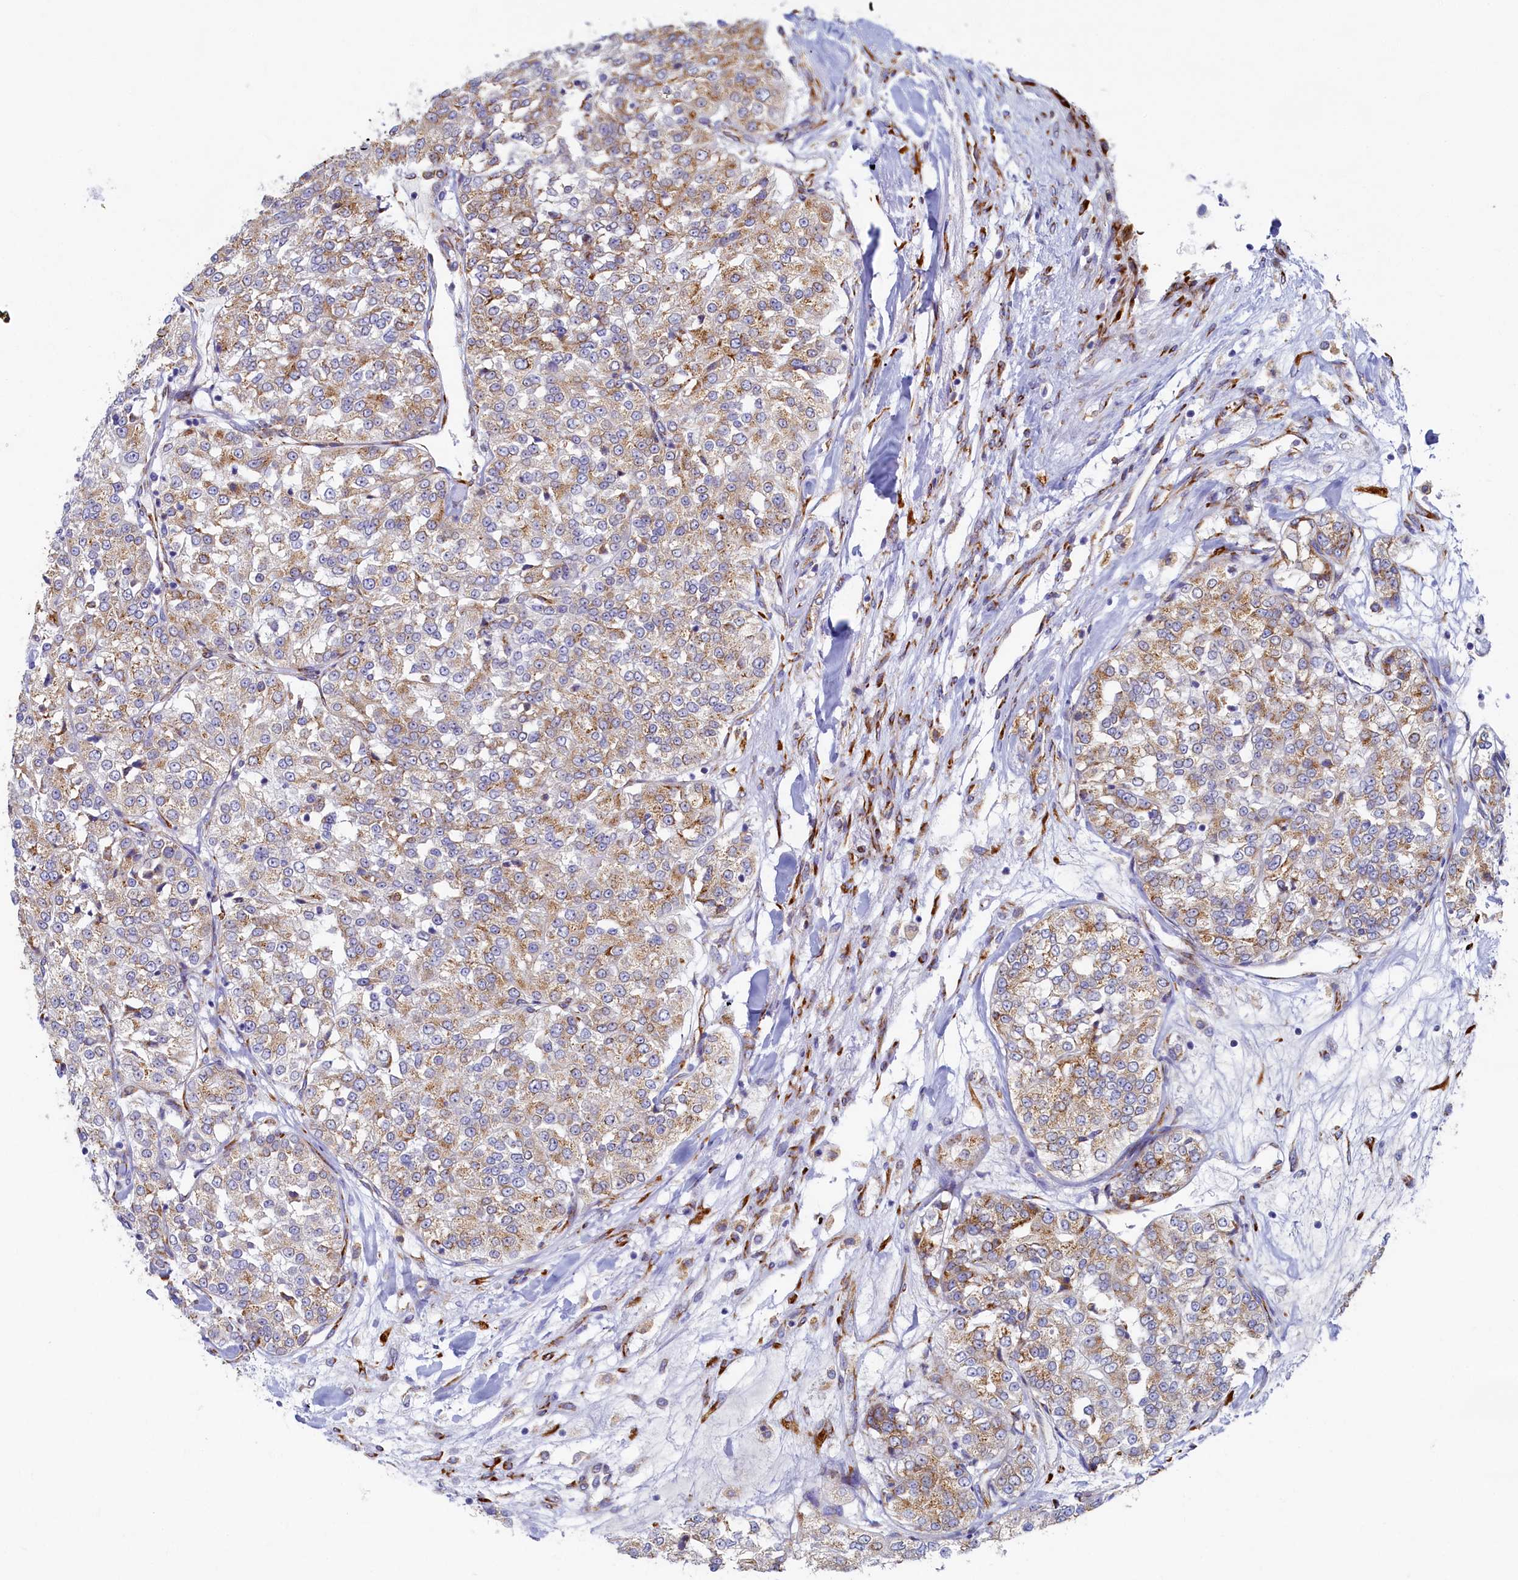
{"staining": {"intensity": "moderate", "quantity": ">75%", "location": "cytoplasmic/membranous"}, "tissue": "renal cancer", "cell_type": "Tumor cells", "image_type": "cancer", "snomed": [{"axis": "morphology", "description": "Adenocarcinoma, NOS"}, {"axis": "topography", "description": "Kidney"}], "caption": "Tumor cells demonstrate moderate cytoplasmic/membranous positivity in approximately >75% of cells in renal adenocarcinoma.", "gene": "TMEM18", "patient": {"sex": "female", "age": 63}}